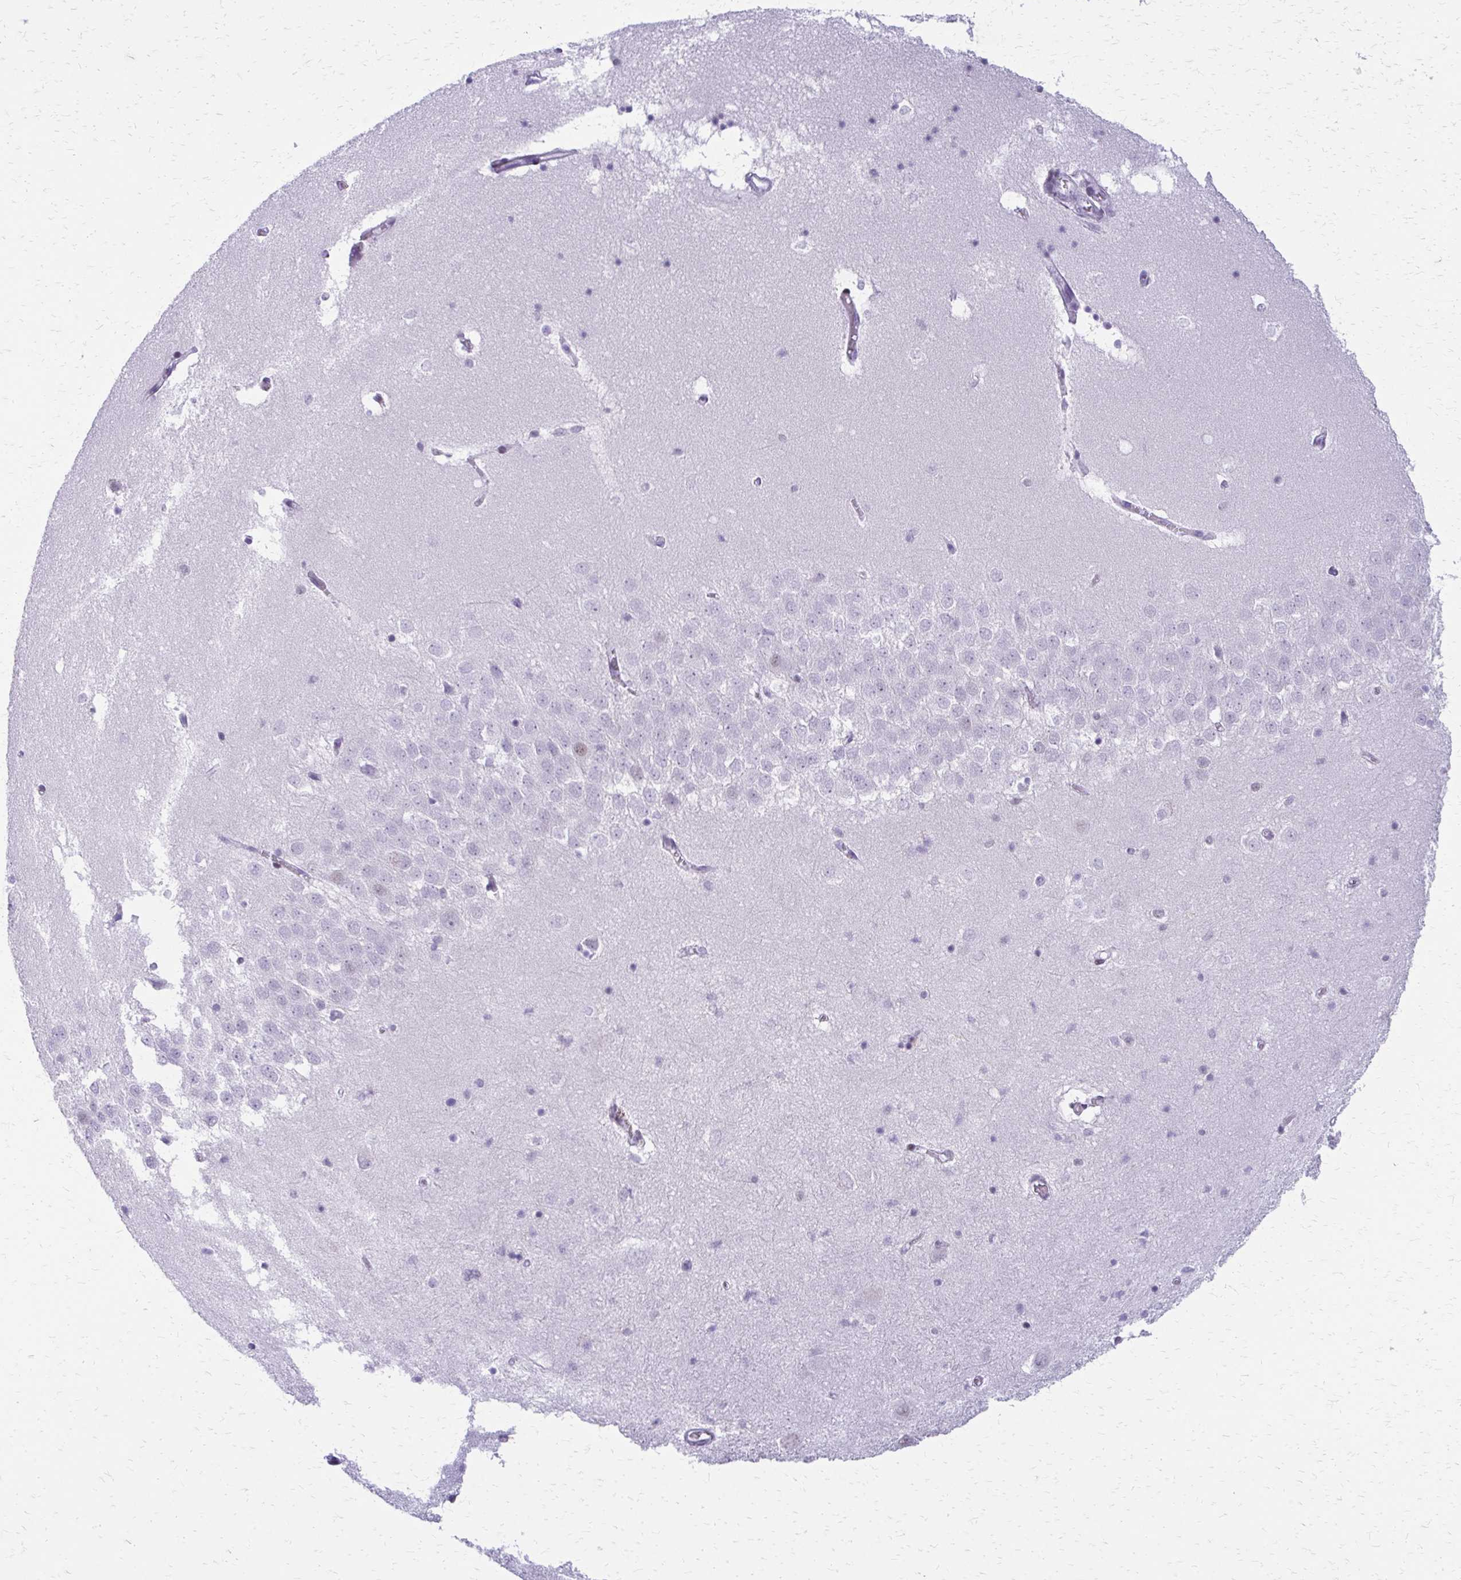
{"staining": {"intensity": "negative", "quantity": "none", "location": "none"}, "tissue": "hippocampus", "cell_type": "Glial cells", "image_type": "normal", "snomed": [{"axis": "morphology", "description": "Normal tissue, NOS"}, {"axis": "topography", "description": "Hippocampus"}], "caption": "There is no significant expression in glial cells of hippocampus. (Brightfield microscopy of DAB (3,3'-diaminobenzidine) immunohistochemistry (IHC) at high magnification).", "gene": "SS18", "patient": {"sex": "male", "age": 58}}